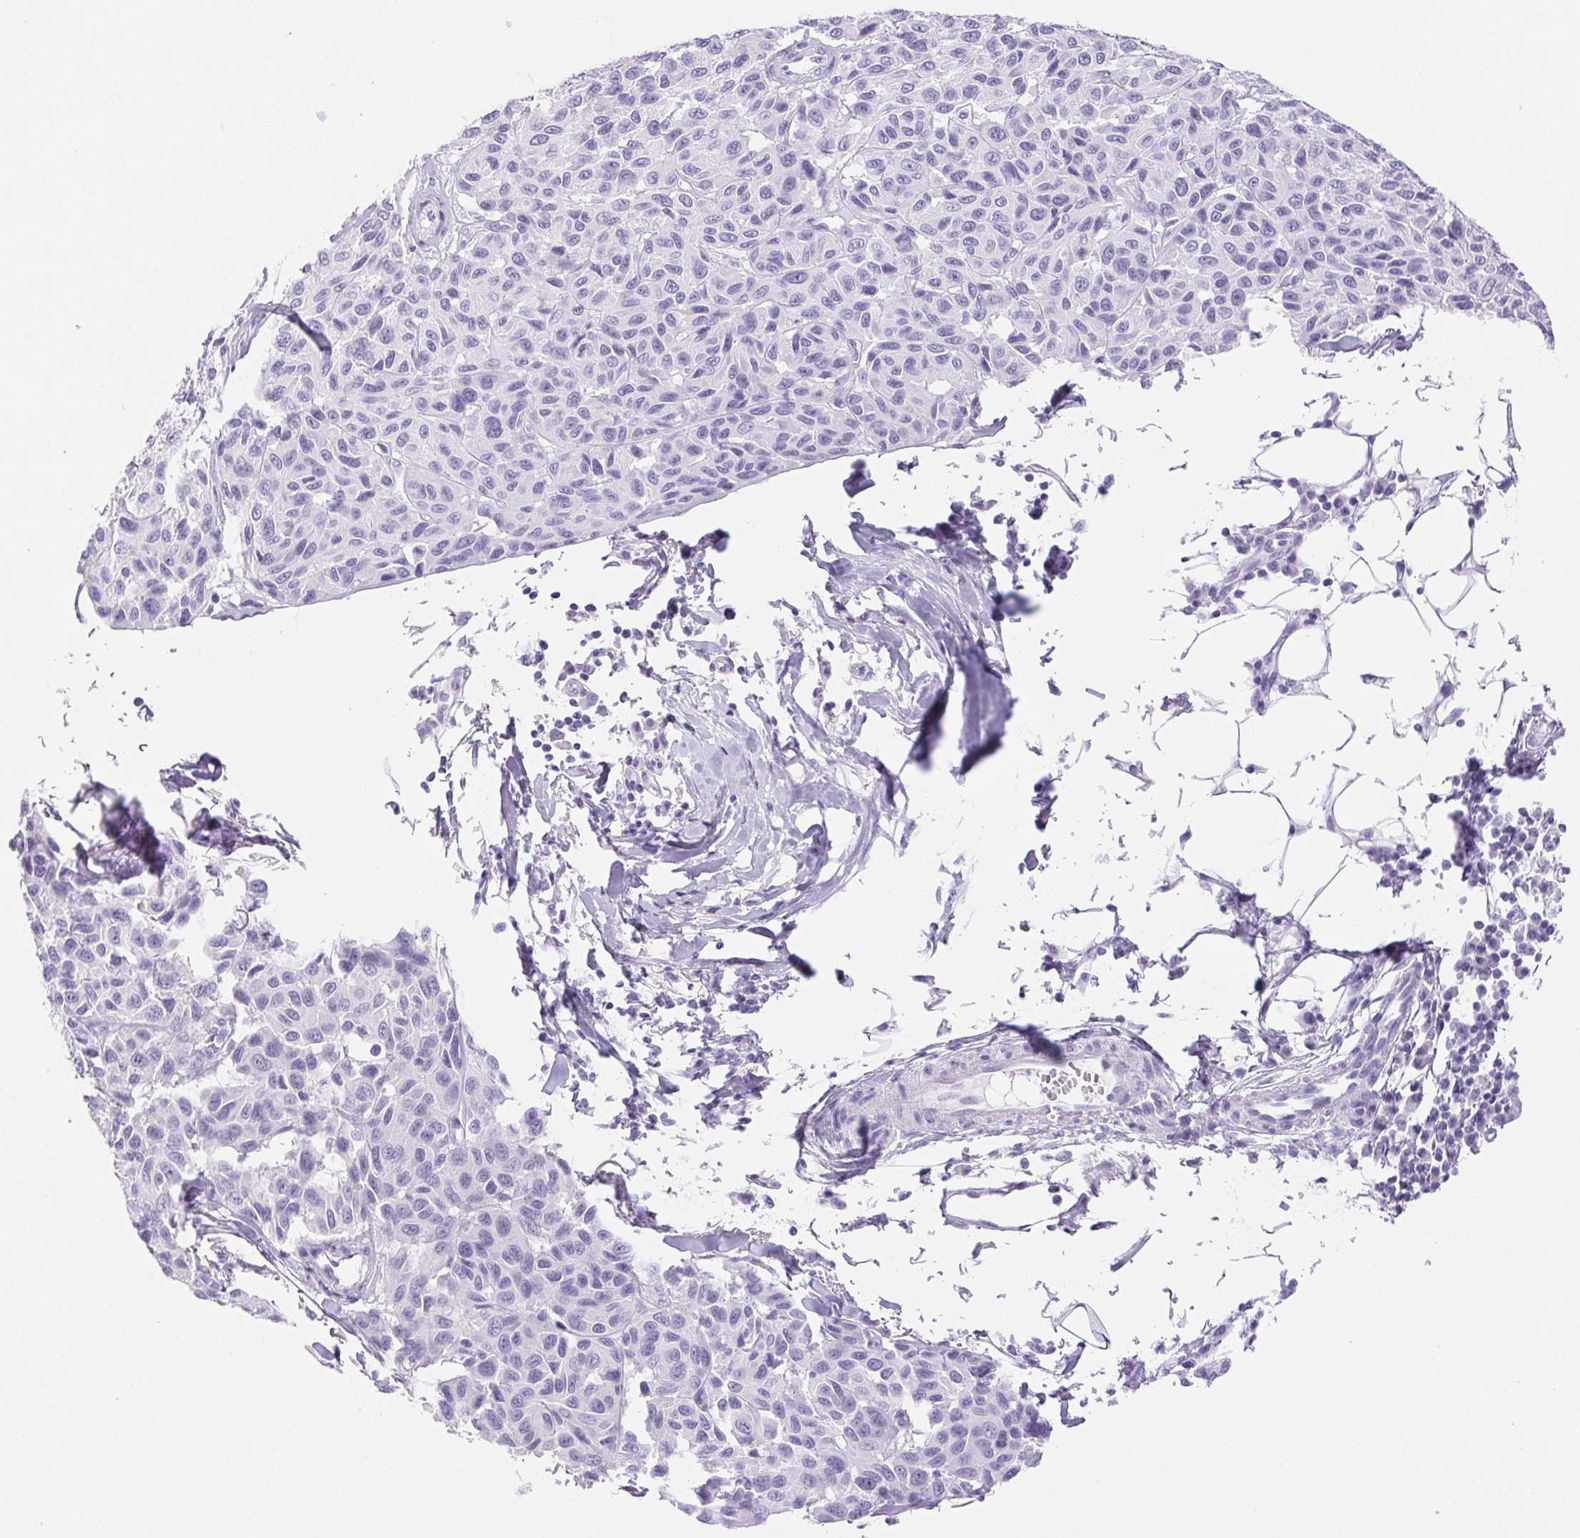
{"staining": {"intensity": "negative", "quantity": "none", "location": "none"}, "tissue": "melanoma", "cell_type": "Tumor cells", "image_type": "cancer", "snomed": [{"axis": "morphology", "description": "Malignant melanoma, NOS"}, {"axis": "topography", "description": "Skin"}], "caption": "Tumor cells show no significant positivity in melanoma. Brightfield microscopy of immunohistochemistry stained with DAB (brown) and hematoxylin (blue), captured at high magnification.", "gene": "HLA-G", "patient": {"sex": "female", "age": 66}}